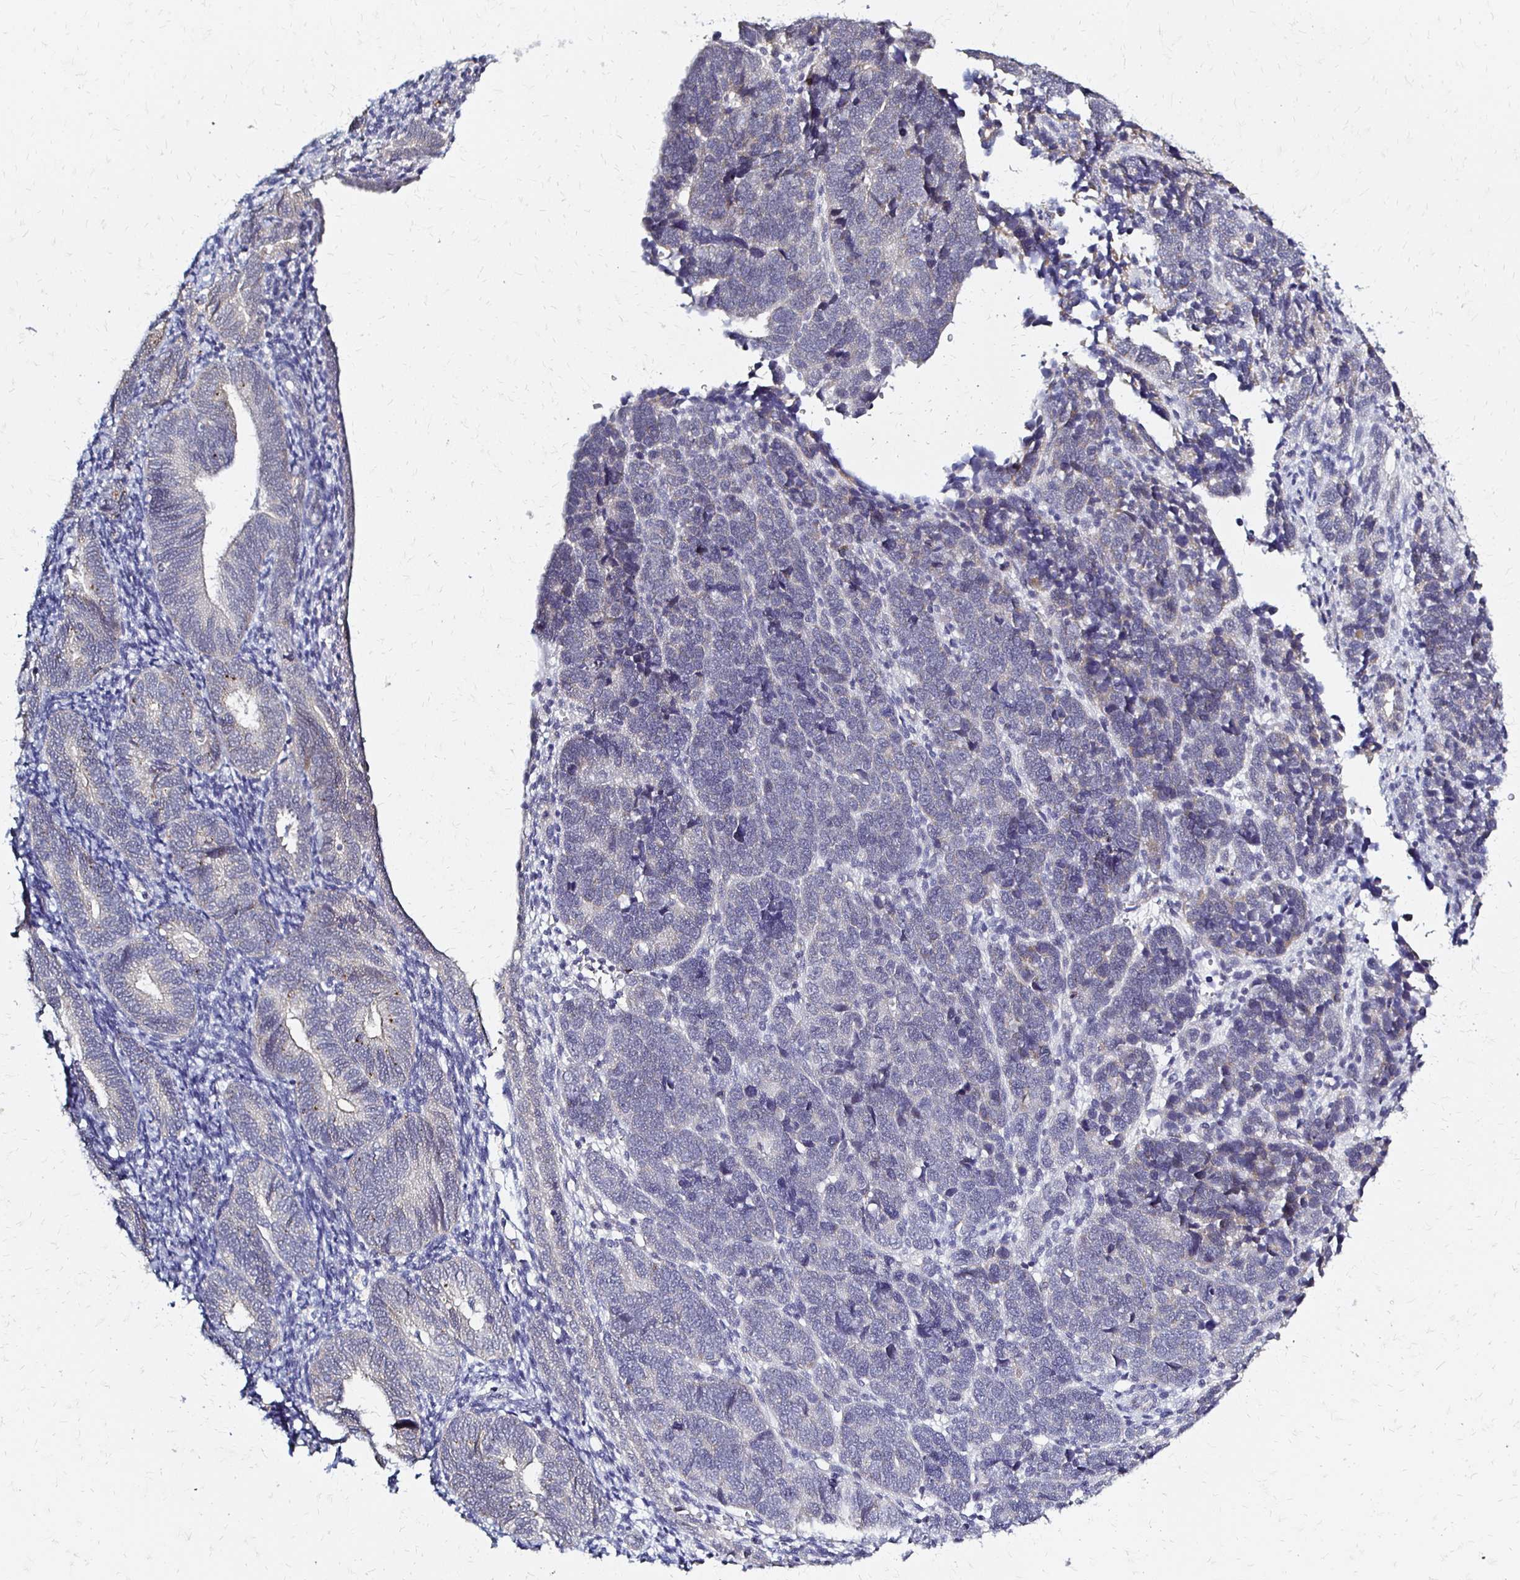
{"staining": {"intensity": "negative", "quantity": "none", "location": "none"}, "tissue": "endometrial cancer", "cell_type": "Tumor cells", "image_type": "cancer", "snomed": [{"axis": "morphology", "description": "Adenocarcinoma, NOS"}, {"axis": "topography", "description": "Endometrium"}], "caption": "A photomicrograph of human endometrial cancer is negative for staining in tumor cells.", "gene": "SLC9A9", "patient": {"sex": "female", "age": 82}}